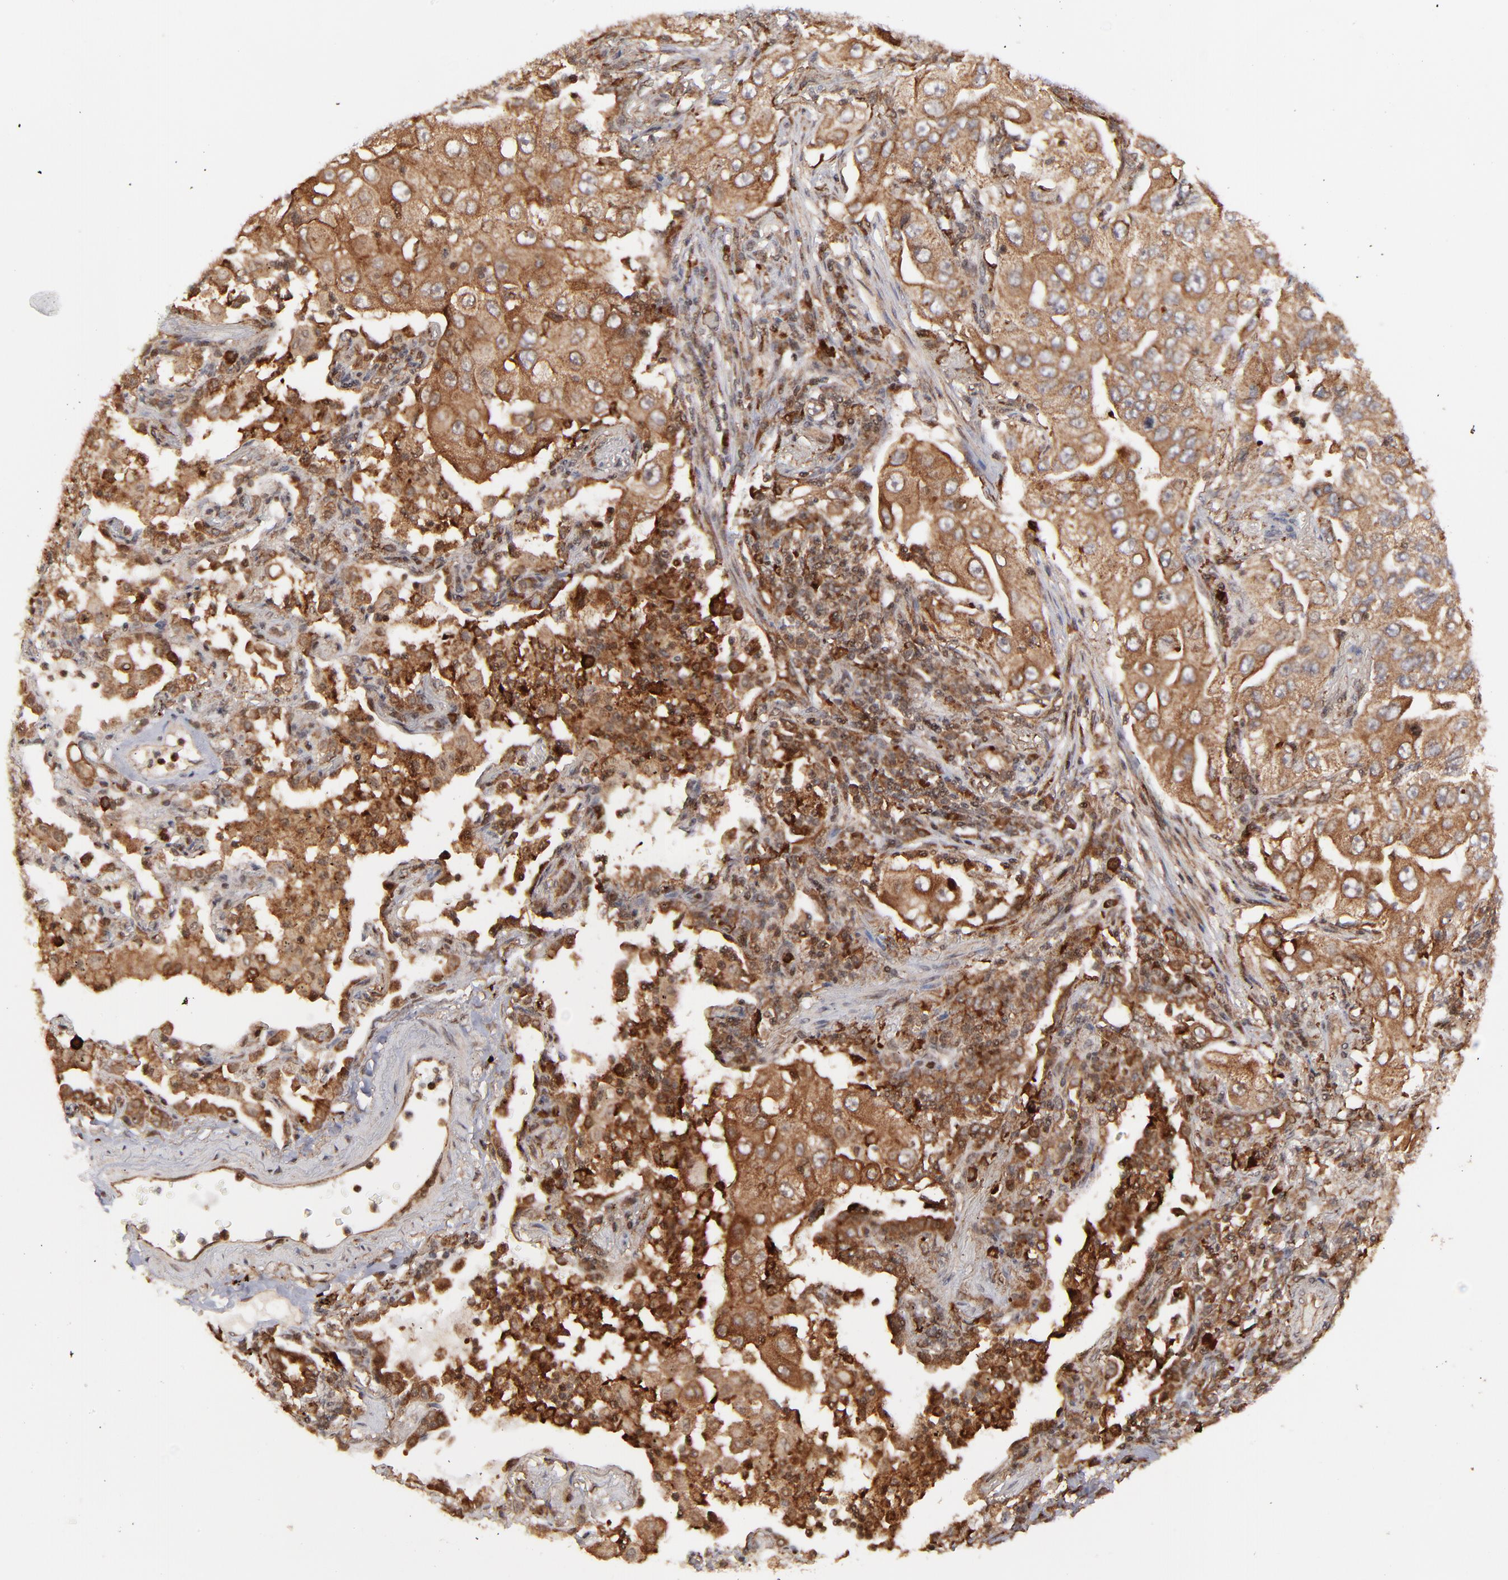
{"staining": {"intensity": "strong", "quantity": ">75%", "location": "cytoplasmic/membranous,nuclear"}, "tissue": "lung cancer", "cell_type": "Tumor cells", "image_type": "cancer", "snomed": [{"axis": "morphology", "description": "Adenocarcinoma, NOS"}, {"axis": "topography", "description": "Lung"}], "caption": "A photomicrograph showing strong cytoplasmic/membranous and nuclear positivity in about >75% of tumor cells in lung adenocarcinoma, as visualized by brown immunohistochemical staining.", "gene": "RGS6", "patient": {"sex": "male", "age": 84}}